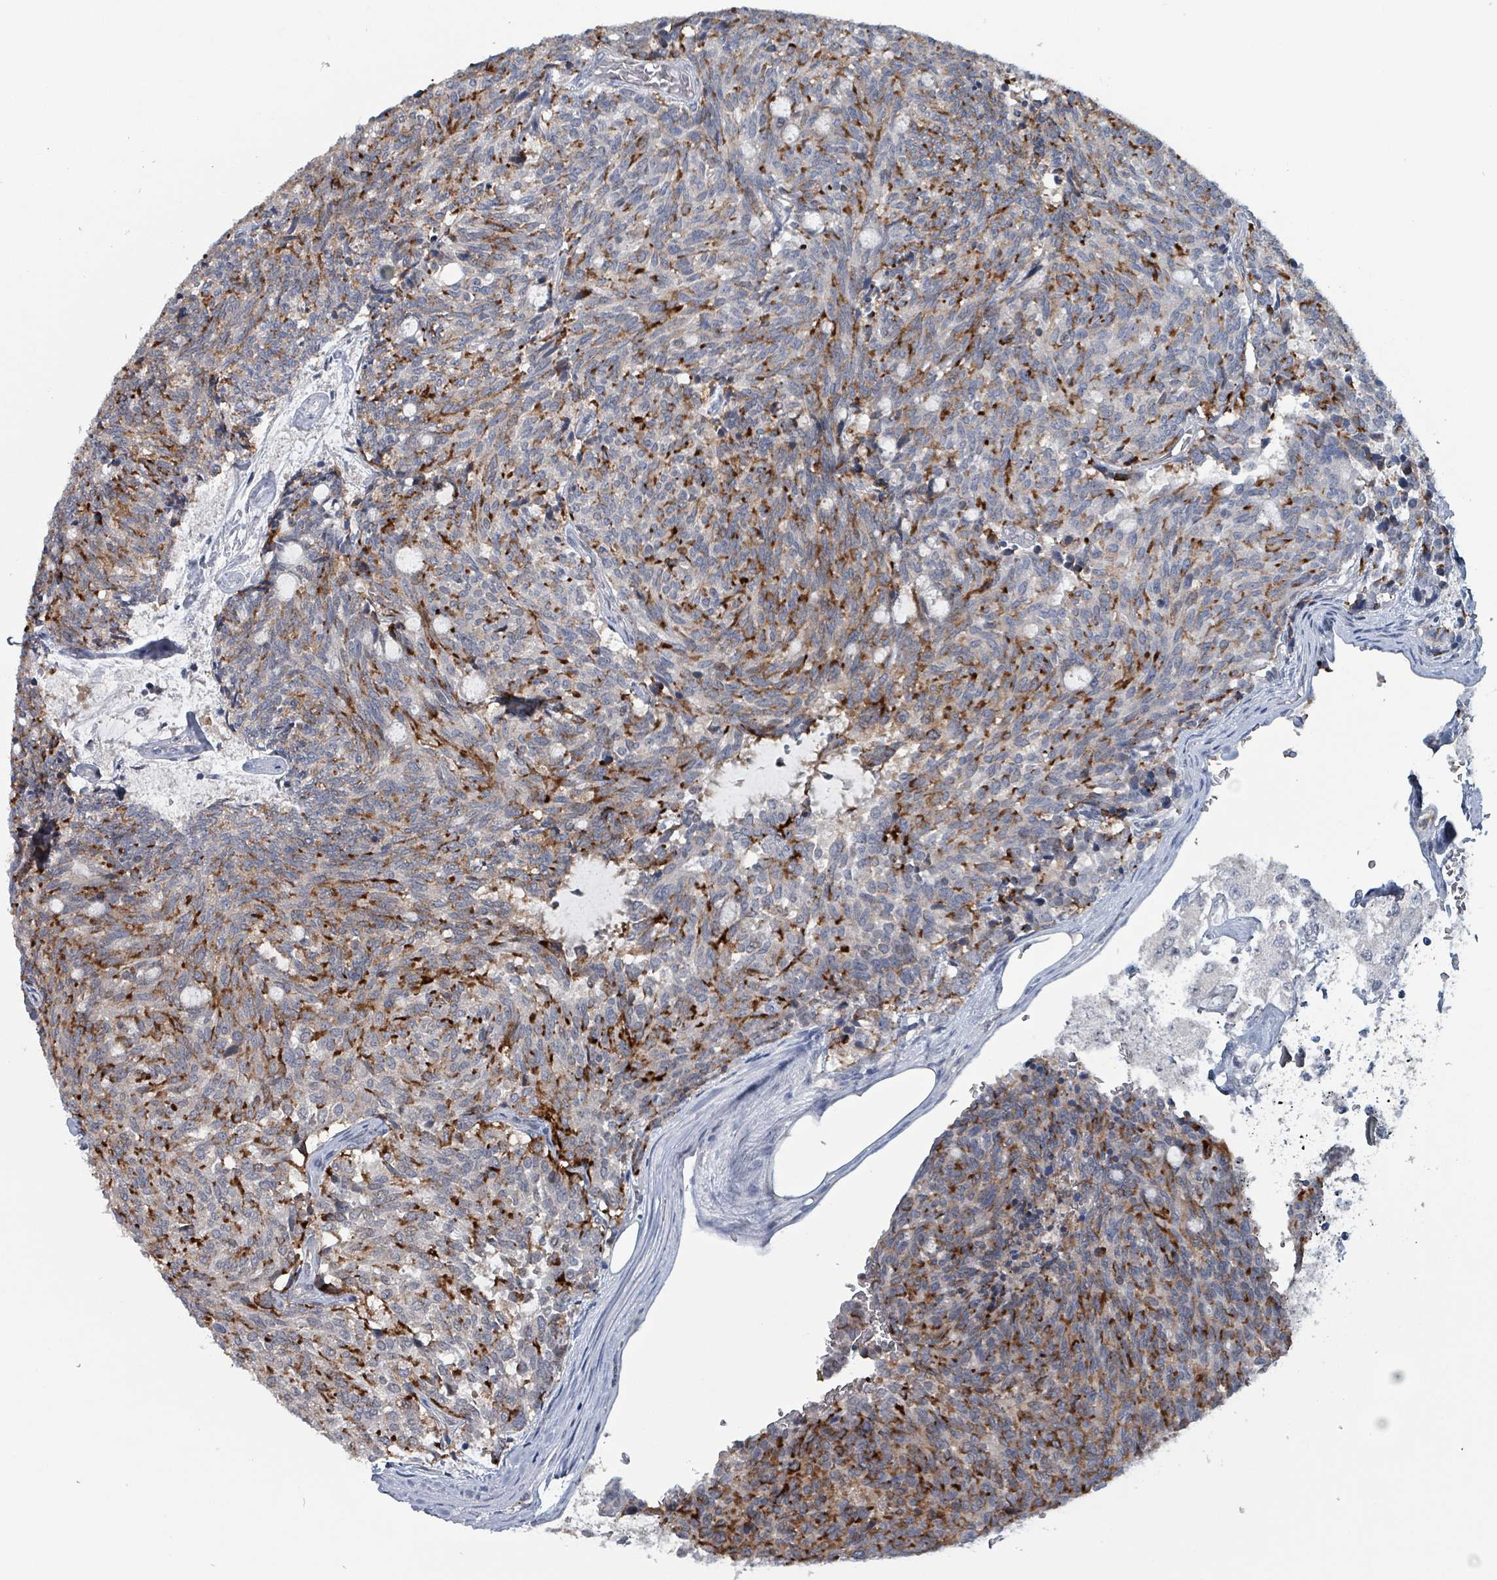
{"staining": {"intensity": "moderate", "quantity": "25%-75%", "location": "cytoplasmic/membranous"}, "tissue": "carcinoid", "cell_type": "Tumor cells", "image_type": "cancer", "snomed": [{"axis": "morphology", "description": "Carcinoid, malignant, NOS"}, {"axis": "topography", "description": "Pancreas"}], "caption": "Protein staining of carcinoid tissue shows moderate cytoplasmic/membranous expression in approximately 25%-75% of tumor cells.", "gene": "BIVM", "patient": {"sex": "female", "age": 54}}